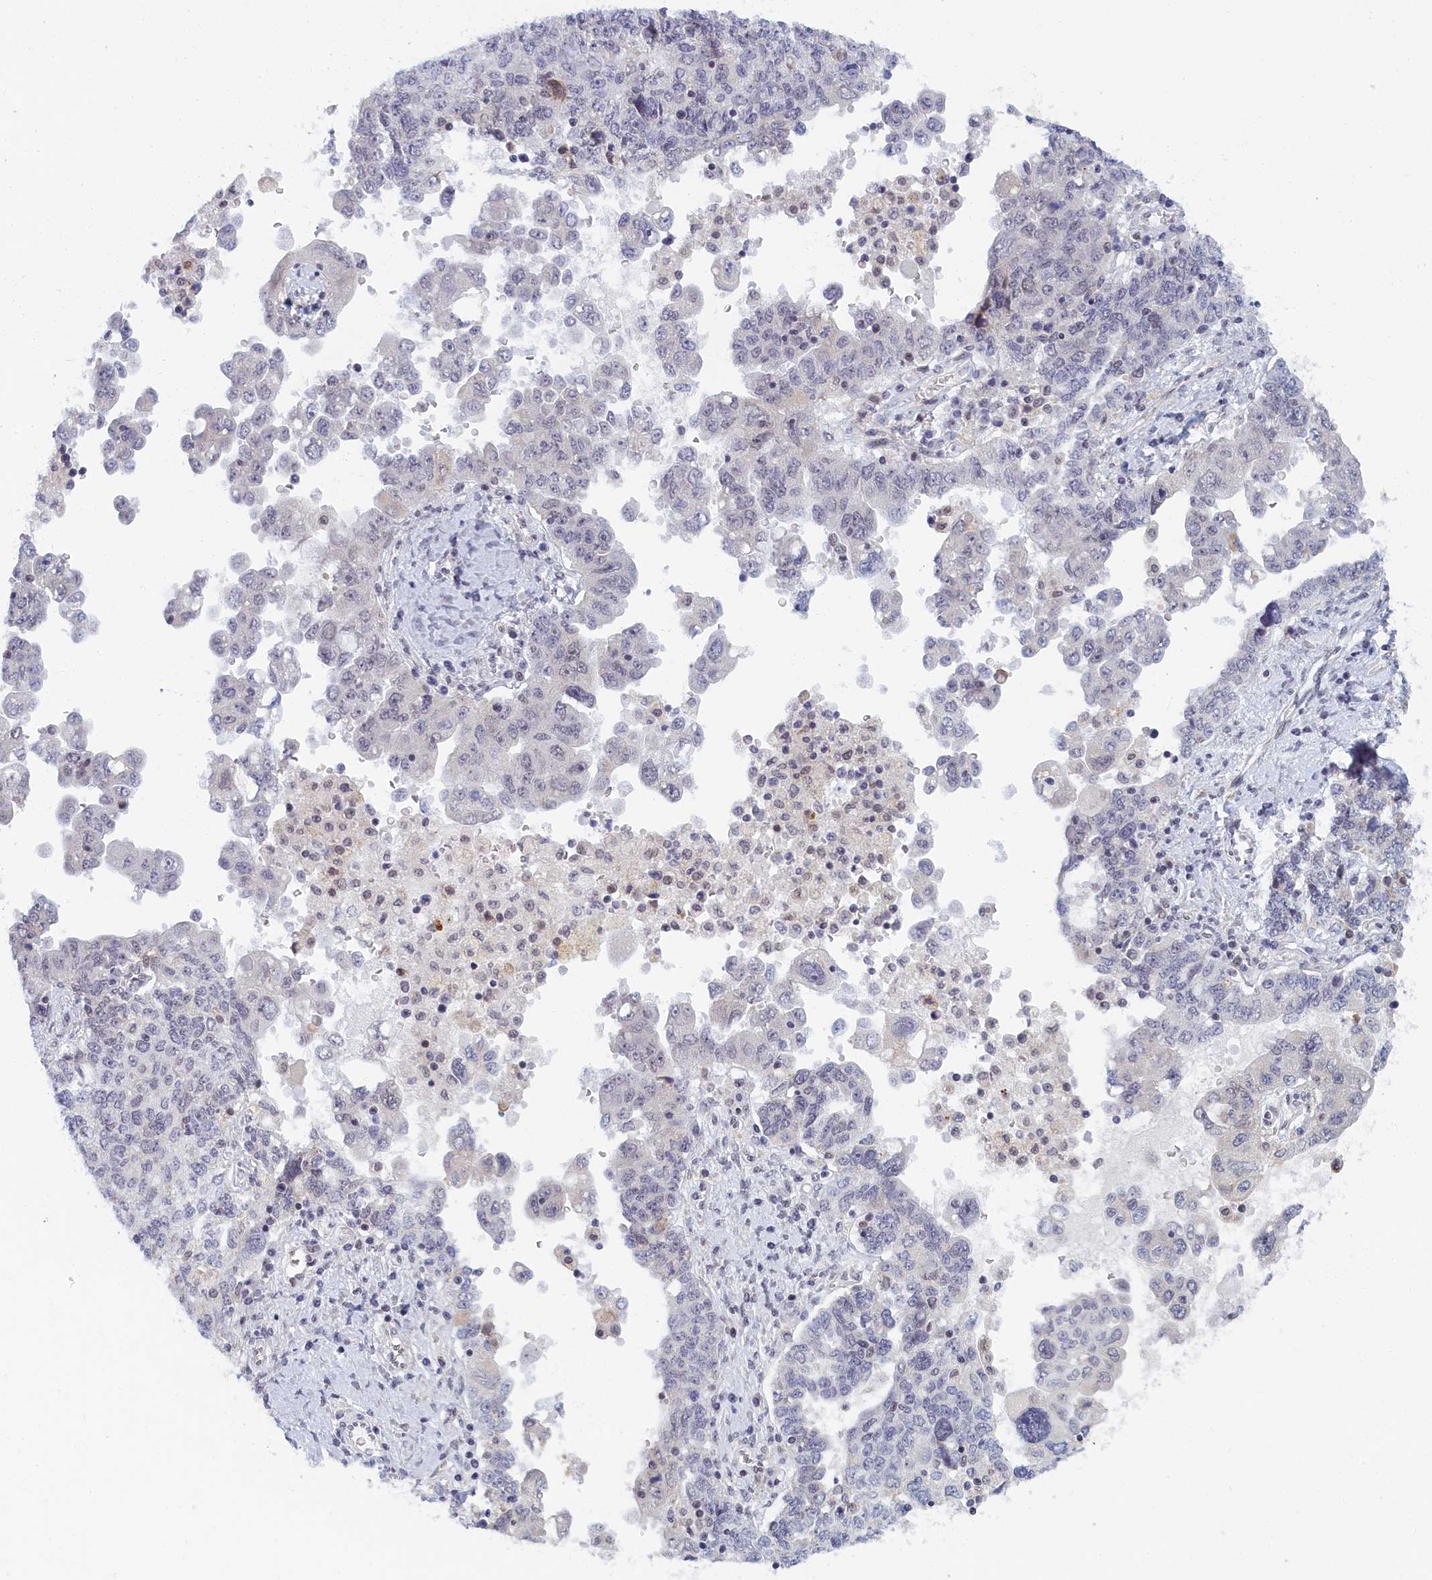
{"staining": {"intensity": "negative", "quantity": "none", "location": "none"}, "tissue": "ovarian cancer", "cell_type": "Tumor cells", "image_type": "cancer", "snomed": [{"axis": "morphology", "description": "Carcinoma, endometroid"}, {"axis": "topography", "description": "Ovary"}], "caption": "High power microscopy photomicrograph of an IHC image of ovarian cancer (endometroid carcinoma), revealing no significant positivity in tumor cells.", "gene": "DNAJC17", "patient": {"sex": "female", "age": 62}}